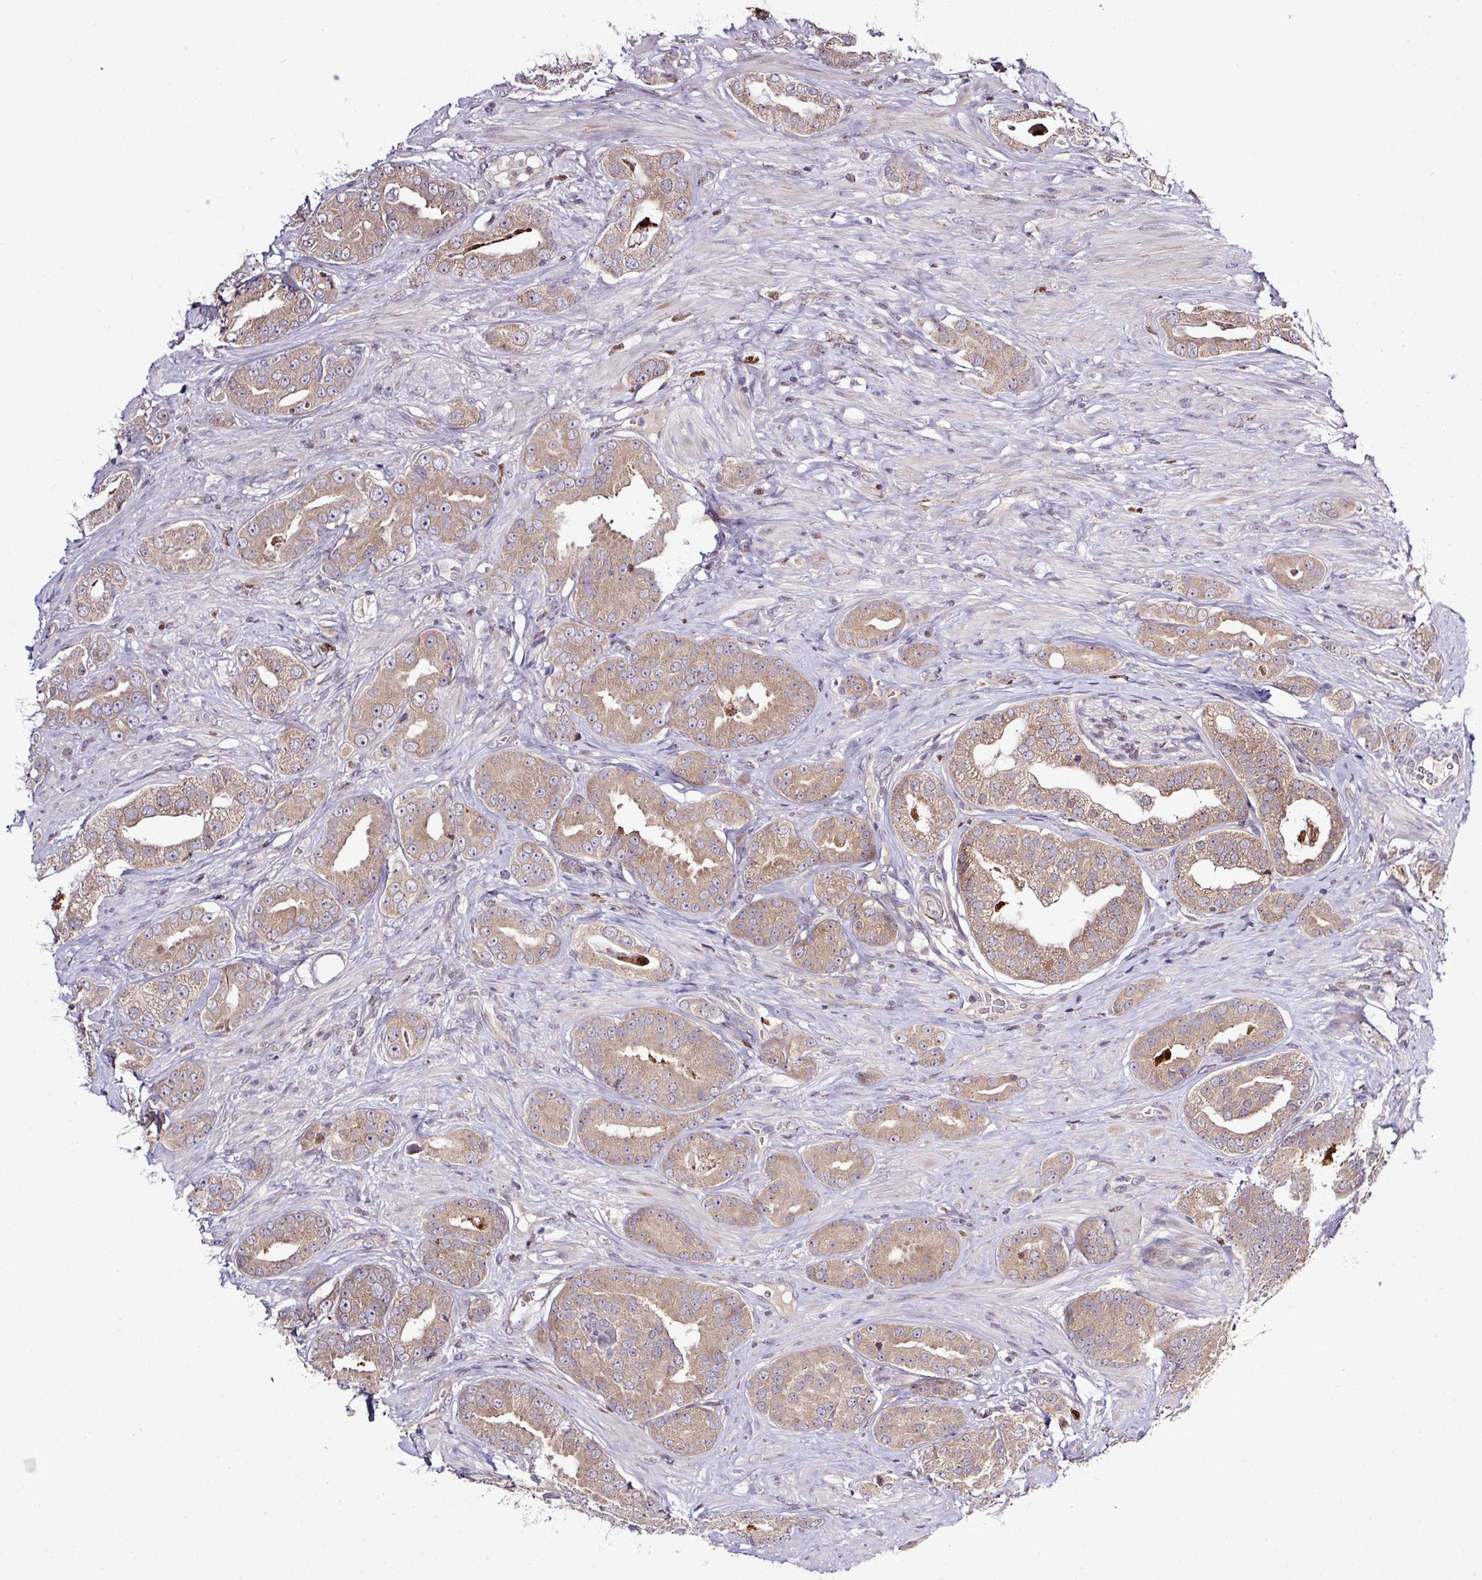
{"staining": {"intensity": "moderate", "quantity": ">75%", "location": "cytoplasmic/membranous"}, "tissue": "prostate cancer", "cell_type": "Tumor cells", "image_type": "cancer", "snomed": [{"axis": "morphology", "description": "Adenocarcinoma, High grade"}, {"axis": "topography", "description": "Prostate"}], "caption": "Brown immunohistochemical staining in human high-grade adenocarcinoma (prostate) demonstrates moderate cytoplasmic/membranous expression in approximately >75% of tumor cells. (IHC, brightfield microscopy, high magnification).", "gene": "SKIC2", "patient": {"sex": "male", "age": 63}}